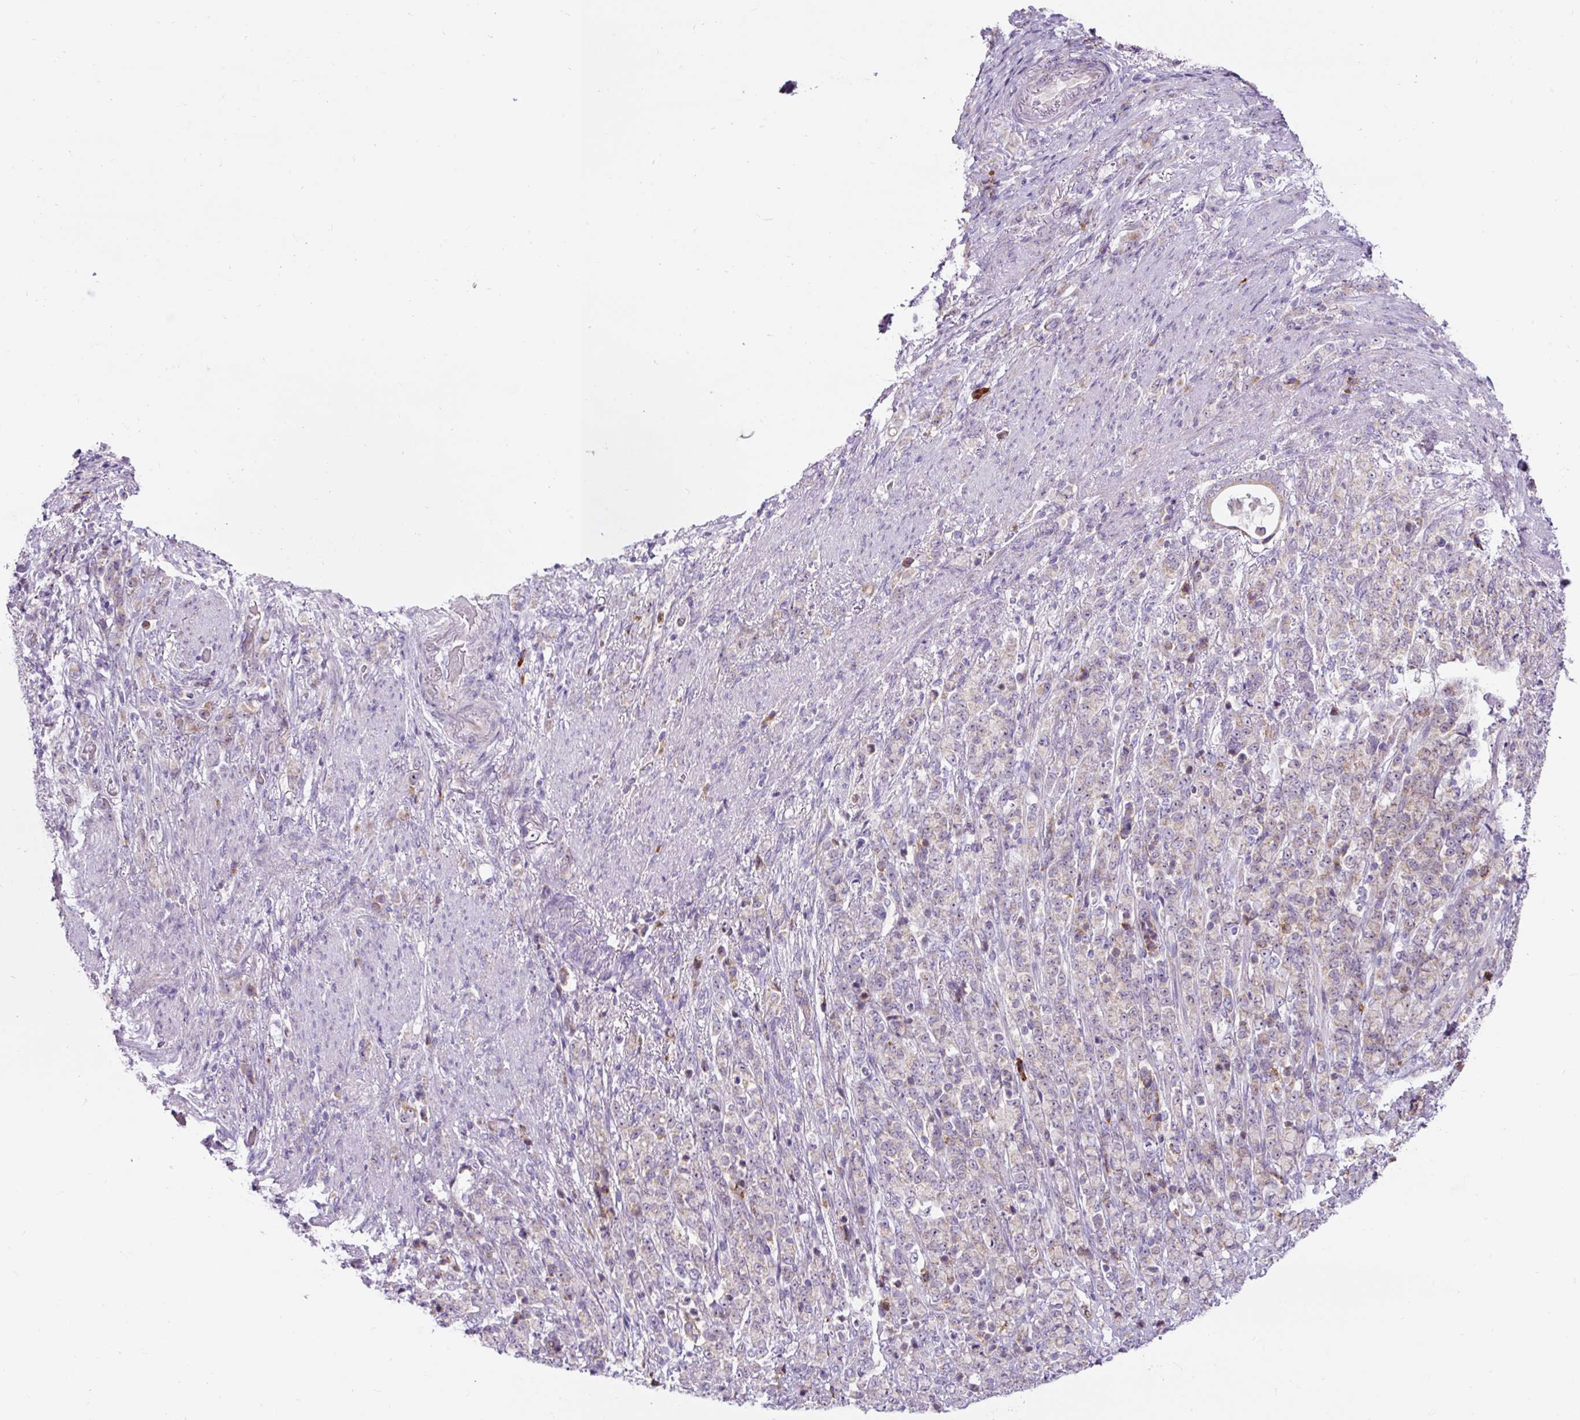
{"staining": {"intensity": "negative", "quantity": "none", "location": "none"}, "tissue": "stomach cancer", "cell_type": "Tumor cells", "image_type": "cancer", "snomed": [{"axis": "morphology", "description": "Adenocarcinoma, NOS"}, {"axis": "topography", "description": "Stomach"}], "caption": "High magnification brightfield microscopy of stomach adenocarcinoma stained with DAB (brown) and counterstained with hematoxylin (blue): tumor cells show no significant positivity.", "gene": "ZNF596", "patient": {"sex": "female", "age": 79}}